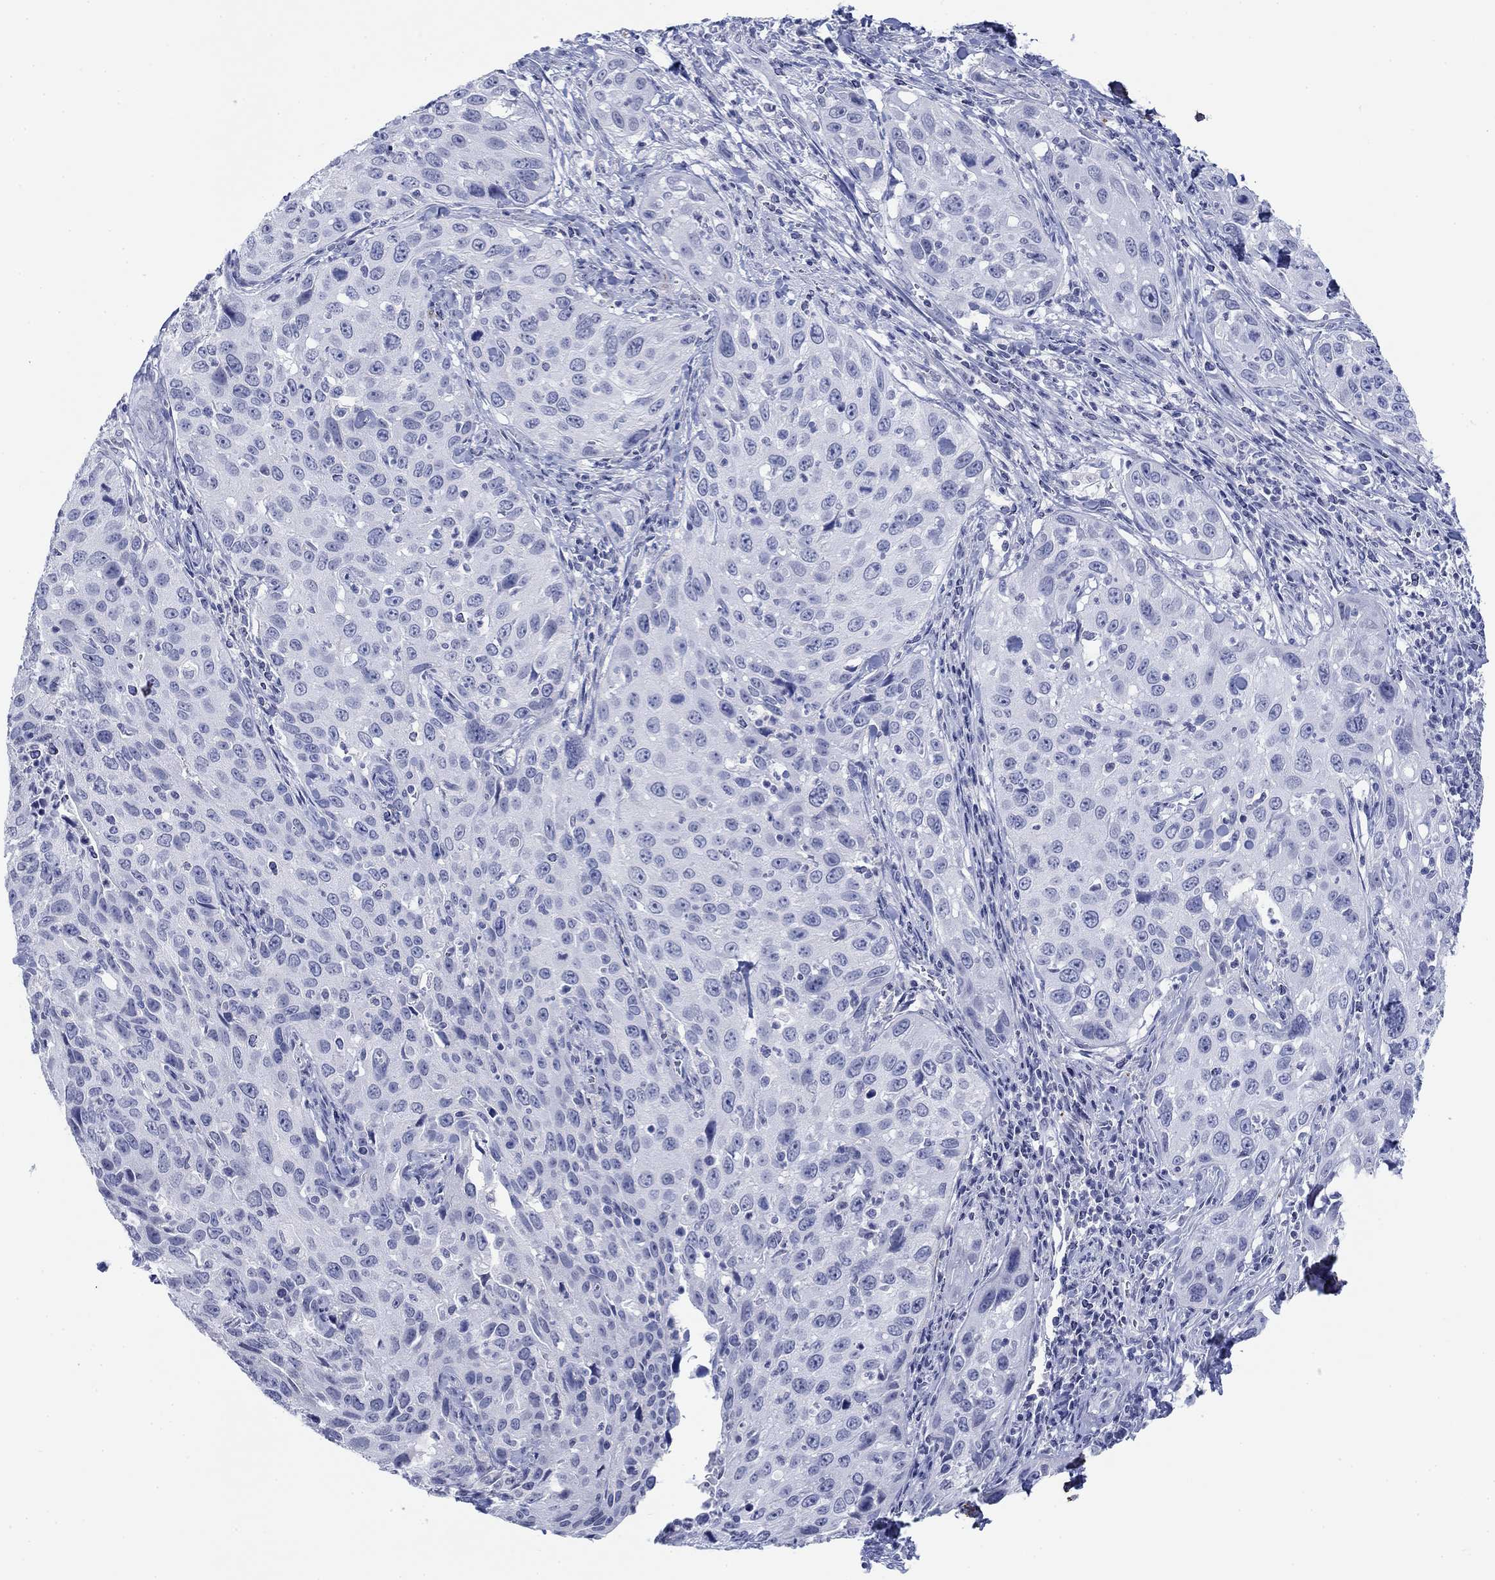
{"staining": {"intensity": "negative", "quantity": "none", "location": "none"}, "tissue": "cervical cancer", "cell_type": "Tumor cells", "image_type": "cancer", "snomed": [{"axis": "morphology", "description": "Squamous cell carcinoma, NOS"}, {"axis": "topography", "description": "Cervix"}], "caption": "Tumor cells show no significant expression in cervical cancer (squamous cell carcinoma).", "gene": "PDYN", "patient": {"sex": "female", "age": 26}}